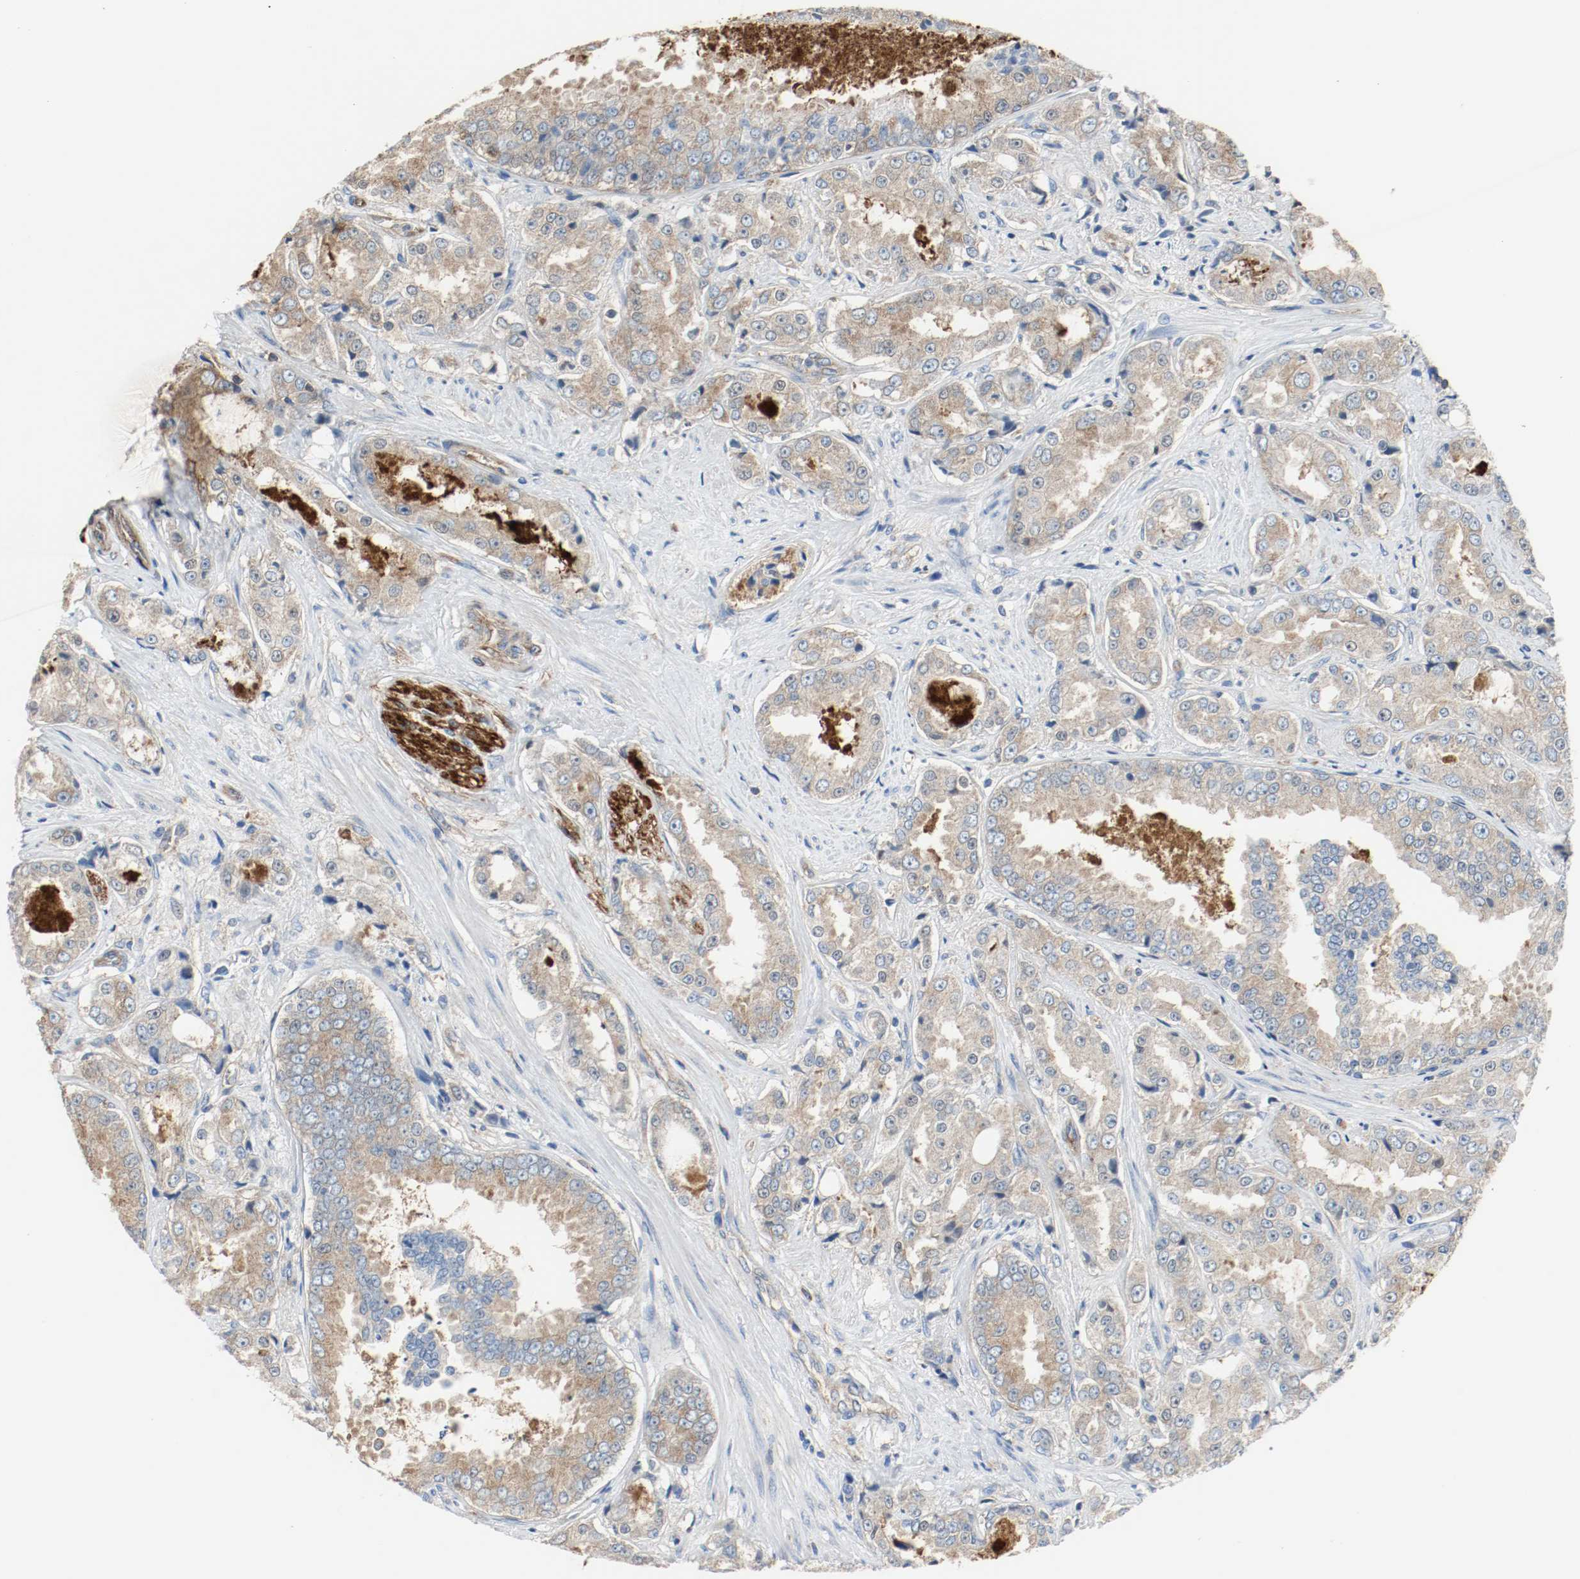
{"staining": {"intensity": "weak", "quantity": ">75%", "location": "cytoplasmic/membranous"}, "tissue": "prostate cancer", "cell_type": "Tumor cells", "image_type": "cancer", "snomed": [{"axis": "morphology", "description": "Adenocarcinoma, High grade"}, {"axis": "topography", "description": "Prostate"}], "caption": "Immunohistochemistry (IHC) micrograph of human prostate adenocarcinoma (high-grade) stained for a protein (brown), which displays low levels of weak cytoplasmic/membranous positivity in about >75% of tumor cells.", "gene": "TUBA3D", "patient": {"sex": "male", "age": 73}}